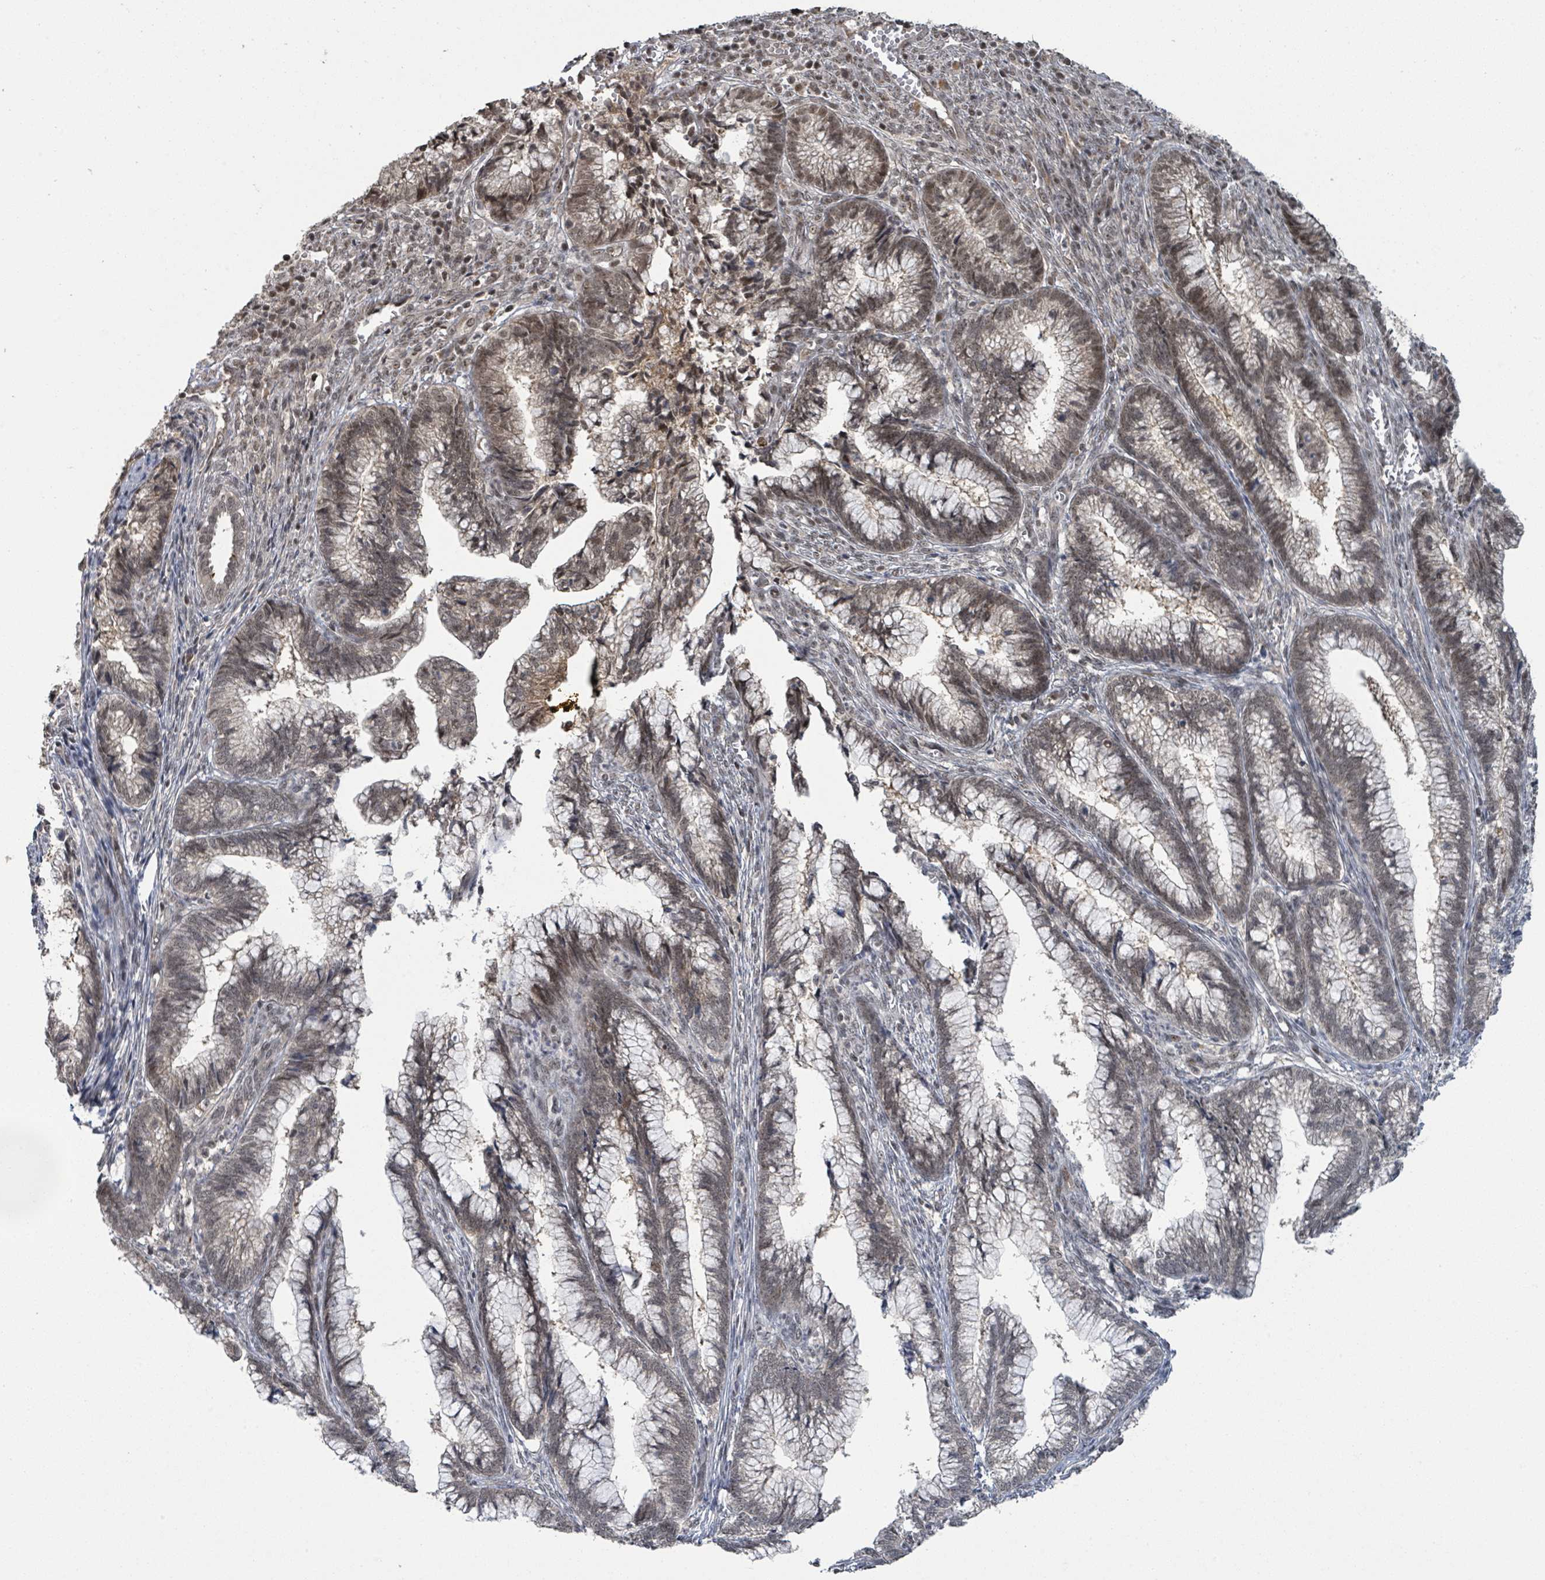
{"staining": {"intensity": "weak", "quantity": "25%-75%", "location": "cytoplasmic/membranous,nuclear"}, "tissue": "cervical cancer", "cell_type": "Tumor cells", "image_type": "cancer", "snomed": [{"axis": "morphology", "description": "Adenocarcinoma, NOS"}, {"axis": "topography", "description": "Cervix"}], "caption": "IHC staining of cervical adenocarcinoma, which reveals low levels of weak cytoplasmic/membranous and nuclear expression in approximately 25%-75% of tumor cells indicating weak cytoplasmic/membranous and nuclear protein expression. The staining was performed using DAB (brown) for protein detection and nuclei were counterstained in hematoxylin (blue).", "gene": "ZBTB14", "patient": {"sex": "female", "age": 44}}